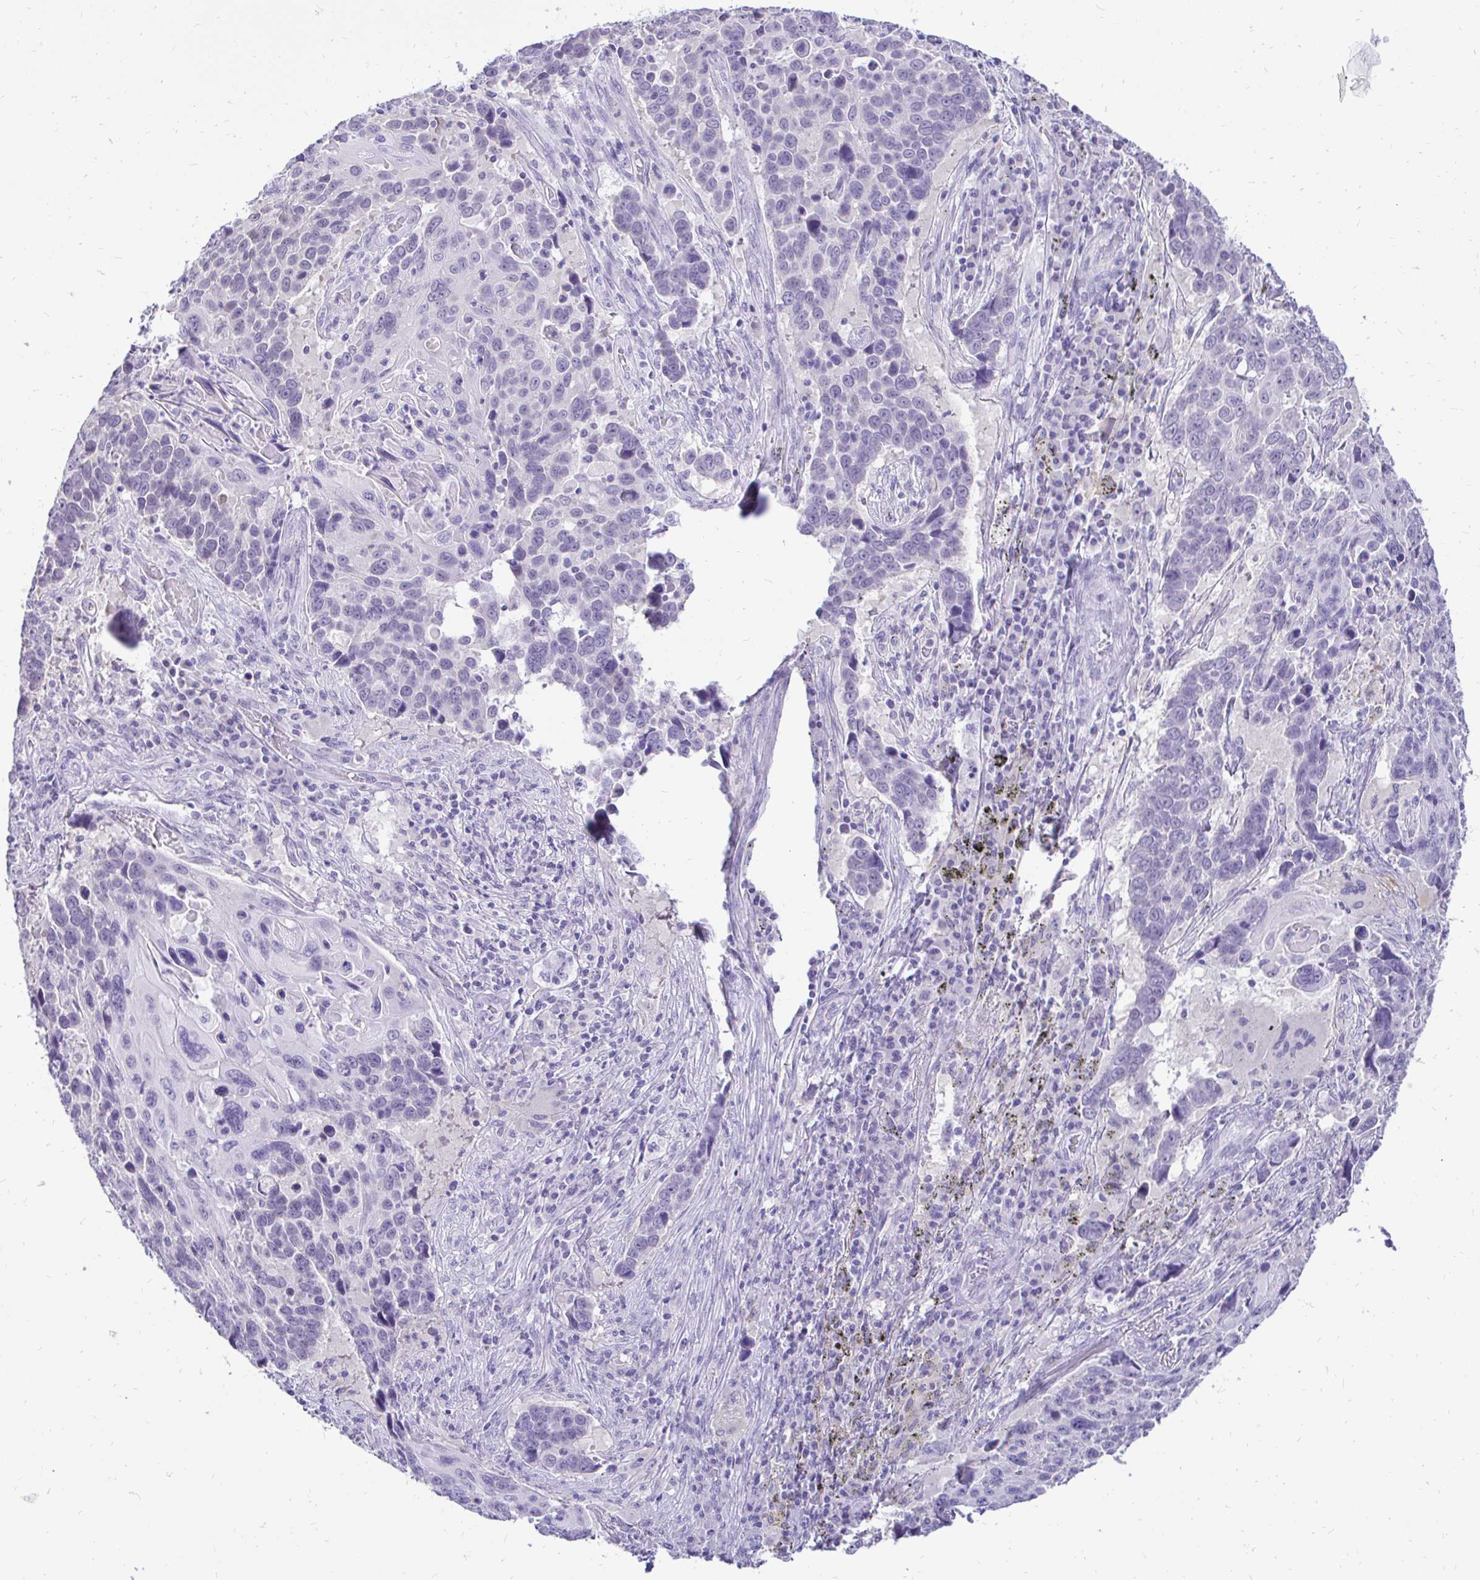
{"staining": {"intensity": "negative", "quantity": "none", "location": "none"}, "tissue": "lung cancer", "cell_type": "Tumor cells", "image_type": "cancer", "snomed": [{"axis": "morphology", "description": "Squamous cell carcinoma, NOS"}, {"axis": "topography", "description": "Lung"}], "caption": "There is no significant expression in tumor cells of lung cancer.", "gene": "FATE1", "patient": {"sex": "male", "age": 68}}